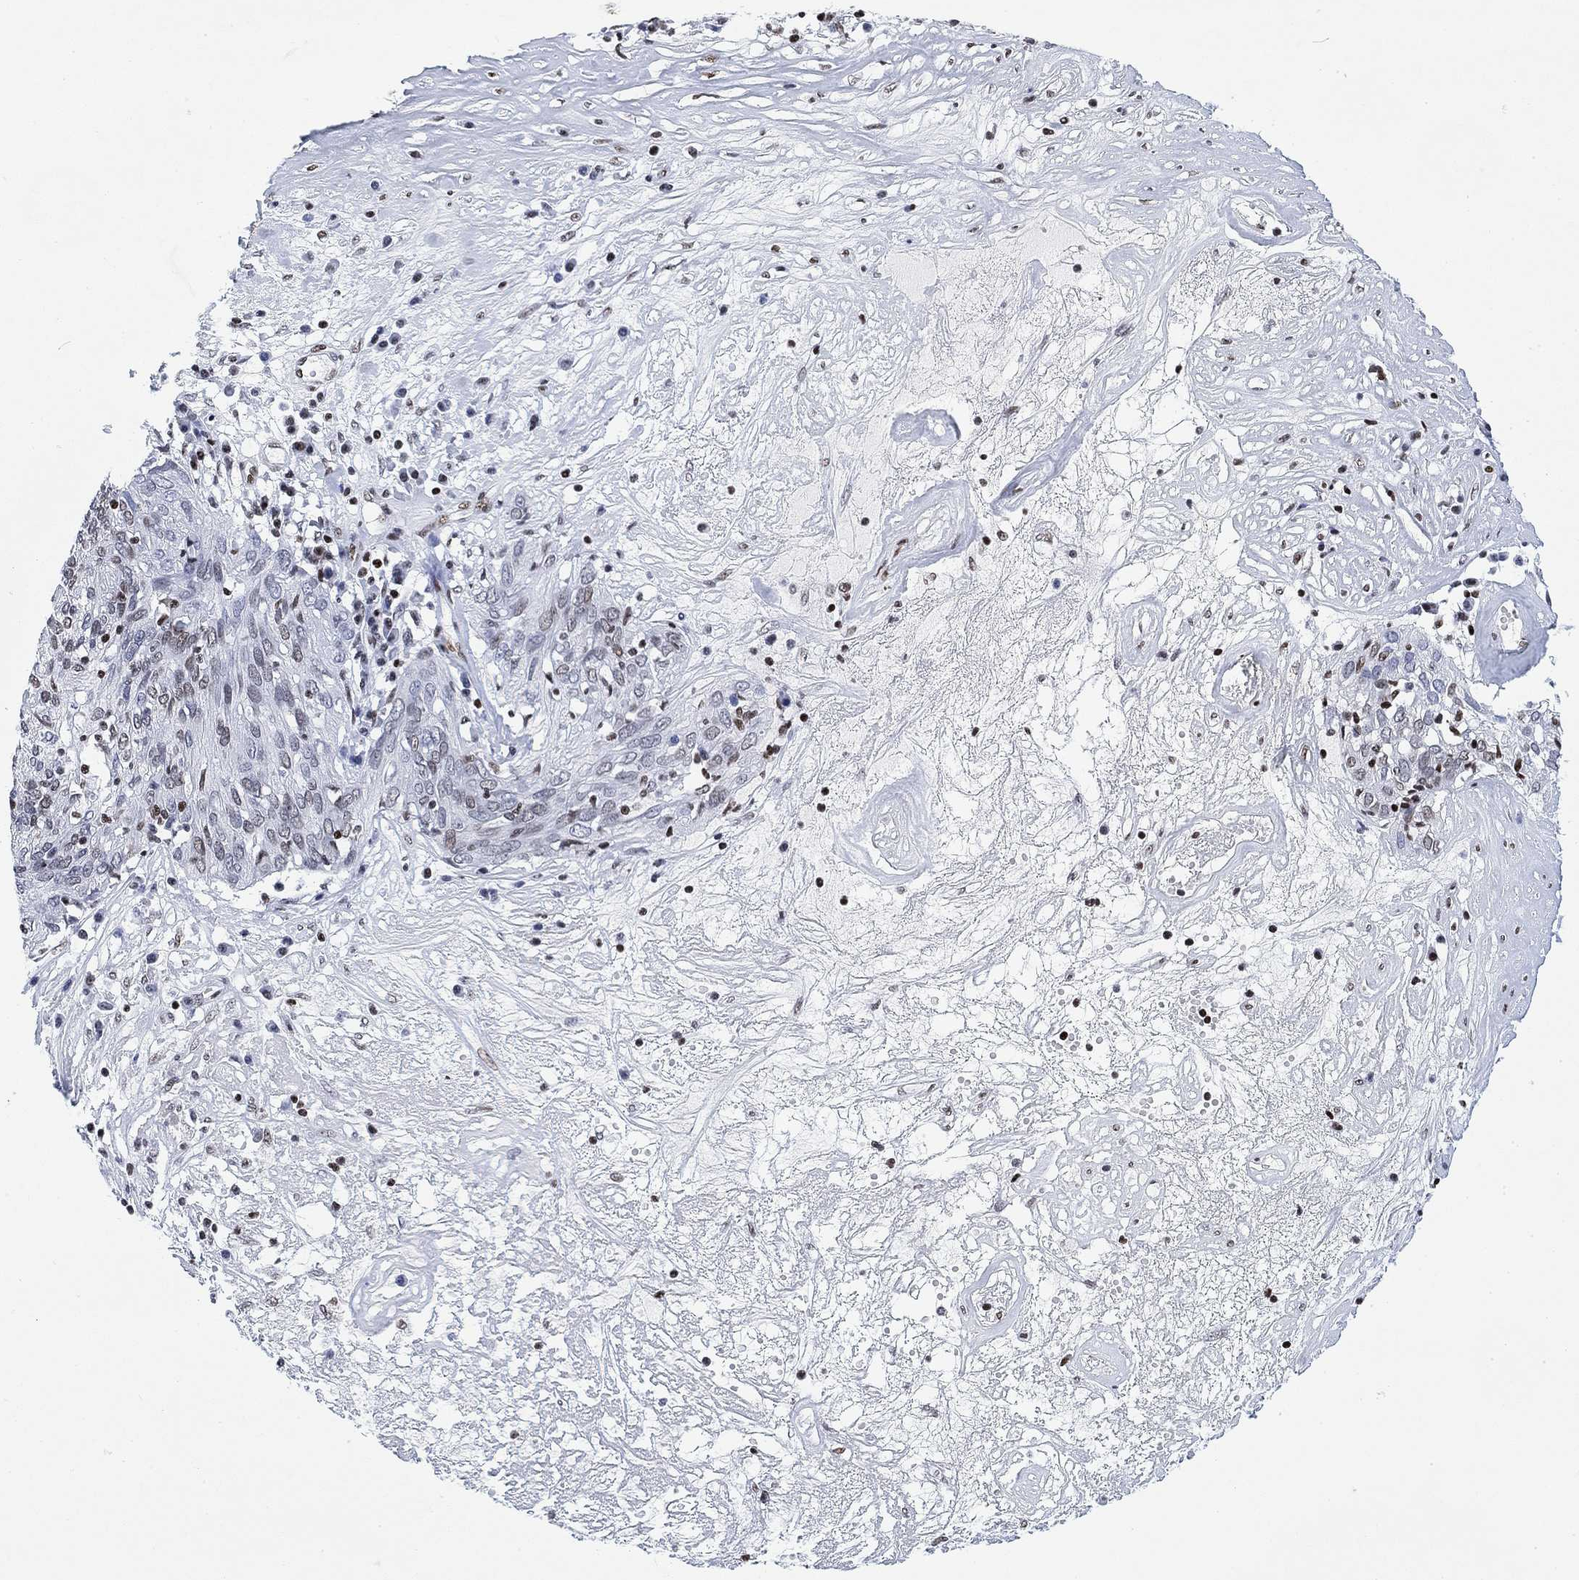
{"staining": {"intensity": "moderate", "quantity": "<25%", "location": "nuclear"}, "tissue": "ovarian cancer", "cell_type": "Tumor cells", "image_type": "cancer", "snomed": [{"axis": "morphology", "description": "Carcinoma, endometroid"}, {"axis": "topography", "description": "Ovary"}], "caption": "Brown immunohistochemical staining in endometroid carcinoma (ovarian) displays moderate nuclear expression in about <25% of tumor cells.", "gene": "H1-10", "patient": {"sex": "female", "age": 50}}